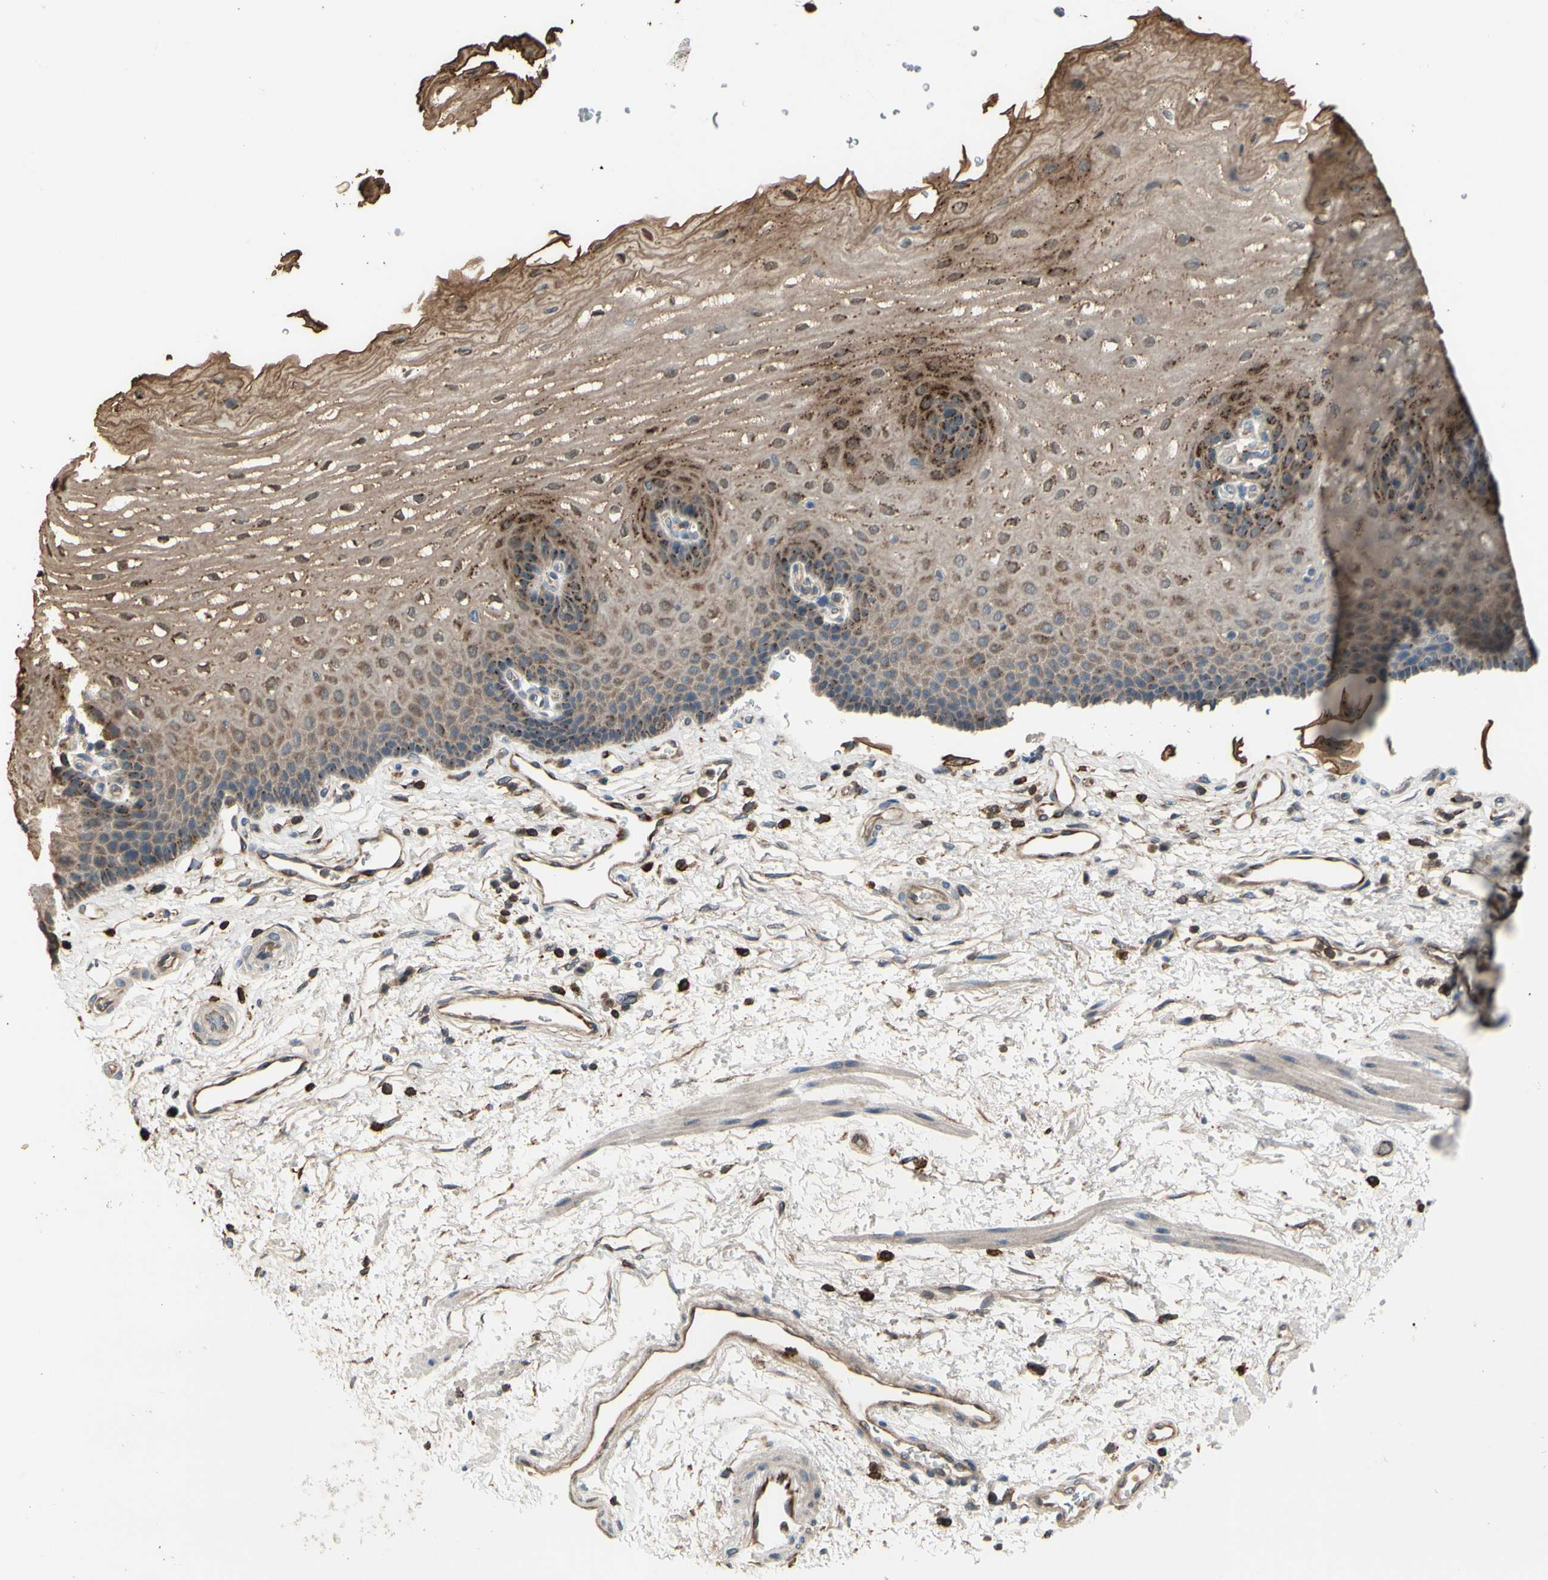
{"staining": {"intensity": "strong", "quantity": ">75%", "location": "cytoplasmic/membranous"}, "tissue": "esophagus", "cell_type": "Squamous epithelial cells", "image_type": "normal", "snomed": [{"axis": "morphology", "description": "Normal tissue, NOS"}, {"axis": "topography", "description": "Esophagus"}], "caption": "DAB immunohistochemical staining of unremarkable esophagus exhibits strong cytoplasmic/membranous protein positivity in approximately >75% of squamous epithelial cells.", "gene": "GALNT5", "patient": {"sex": "female", "age": 70}}